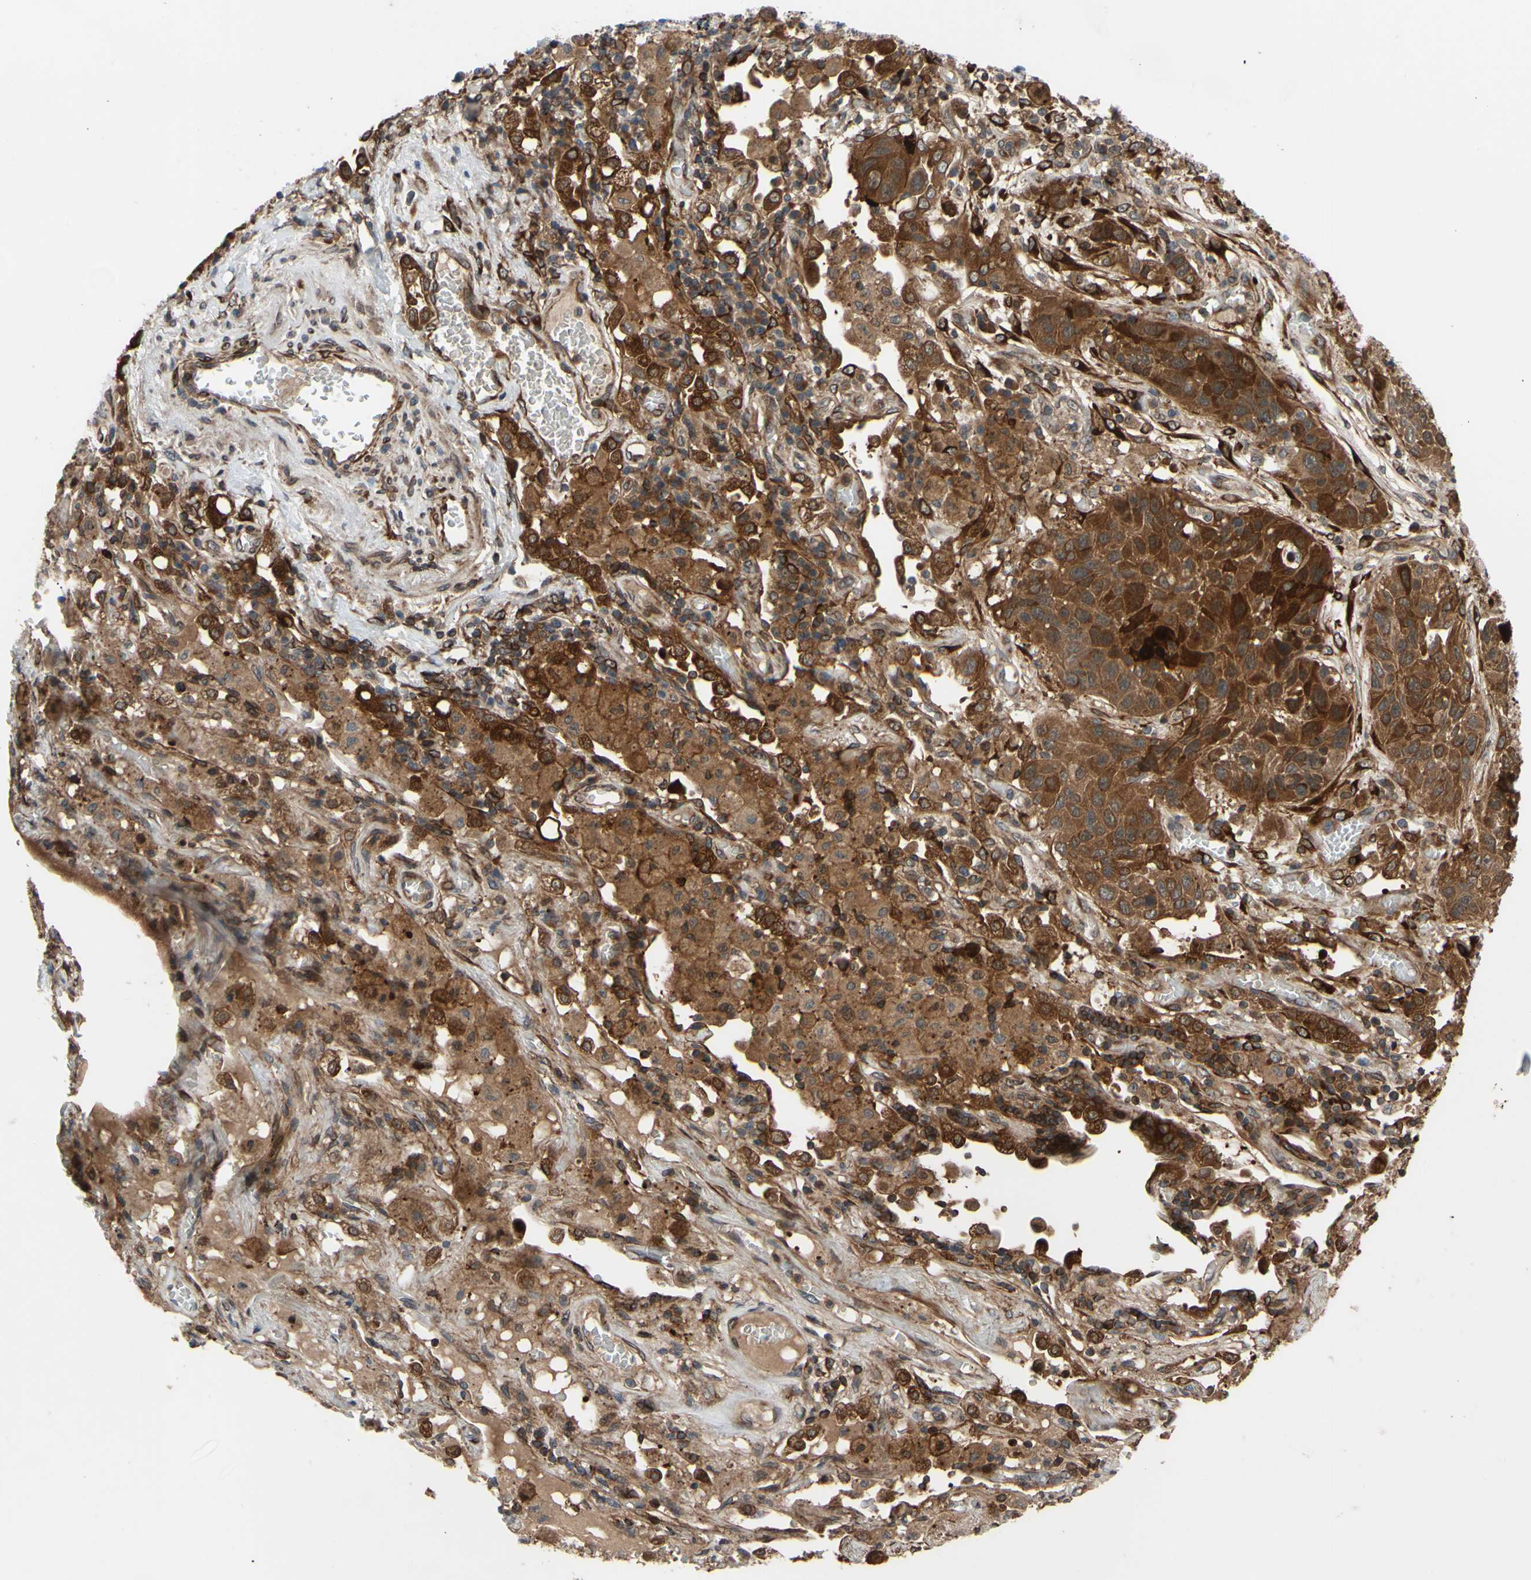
{"staining": {"intensity": "strong", "quantity": ">75%", "location": "cytoplasmic/membranous"}, "tissue": "lung cancer", "cell_type": "Tumor cells", "image_type": "cancer", "snomed": [{"axis": "morphology", "description": "Squamous cell carcinoma, NOS"}, {"axis": "topography", "description": "Lung"}], "caption": "Protein staining of lung cancer tissue demonstrates strong cytoplasmic/membranous expression in approximately >75% of tumor cells. Using DAB (brown) and hematoxylin (blue) stains, captured at high magnification using brightfield microscopy.", "gene": "PRAF2", "patient": {"sex": "male", "age": 57}}